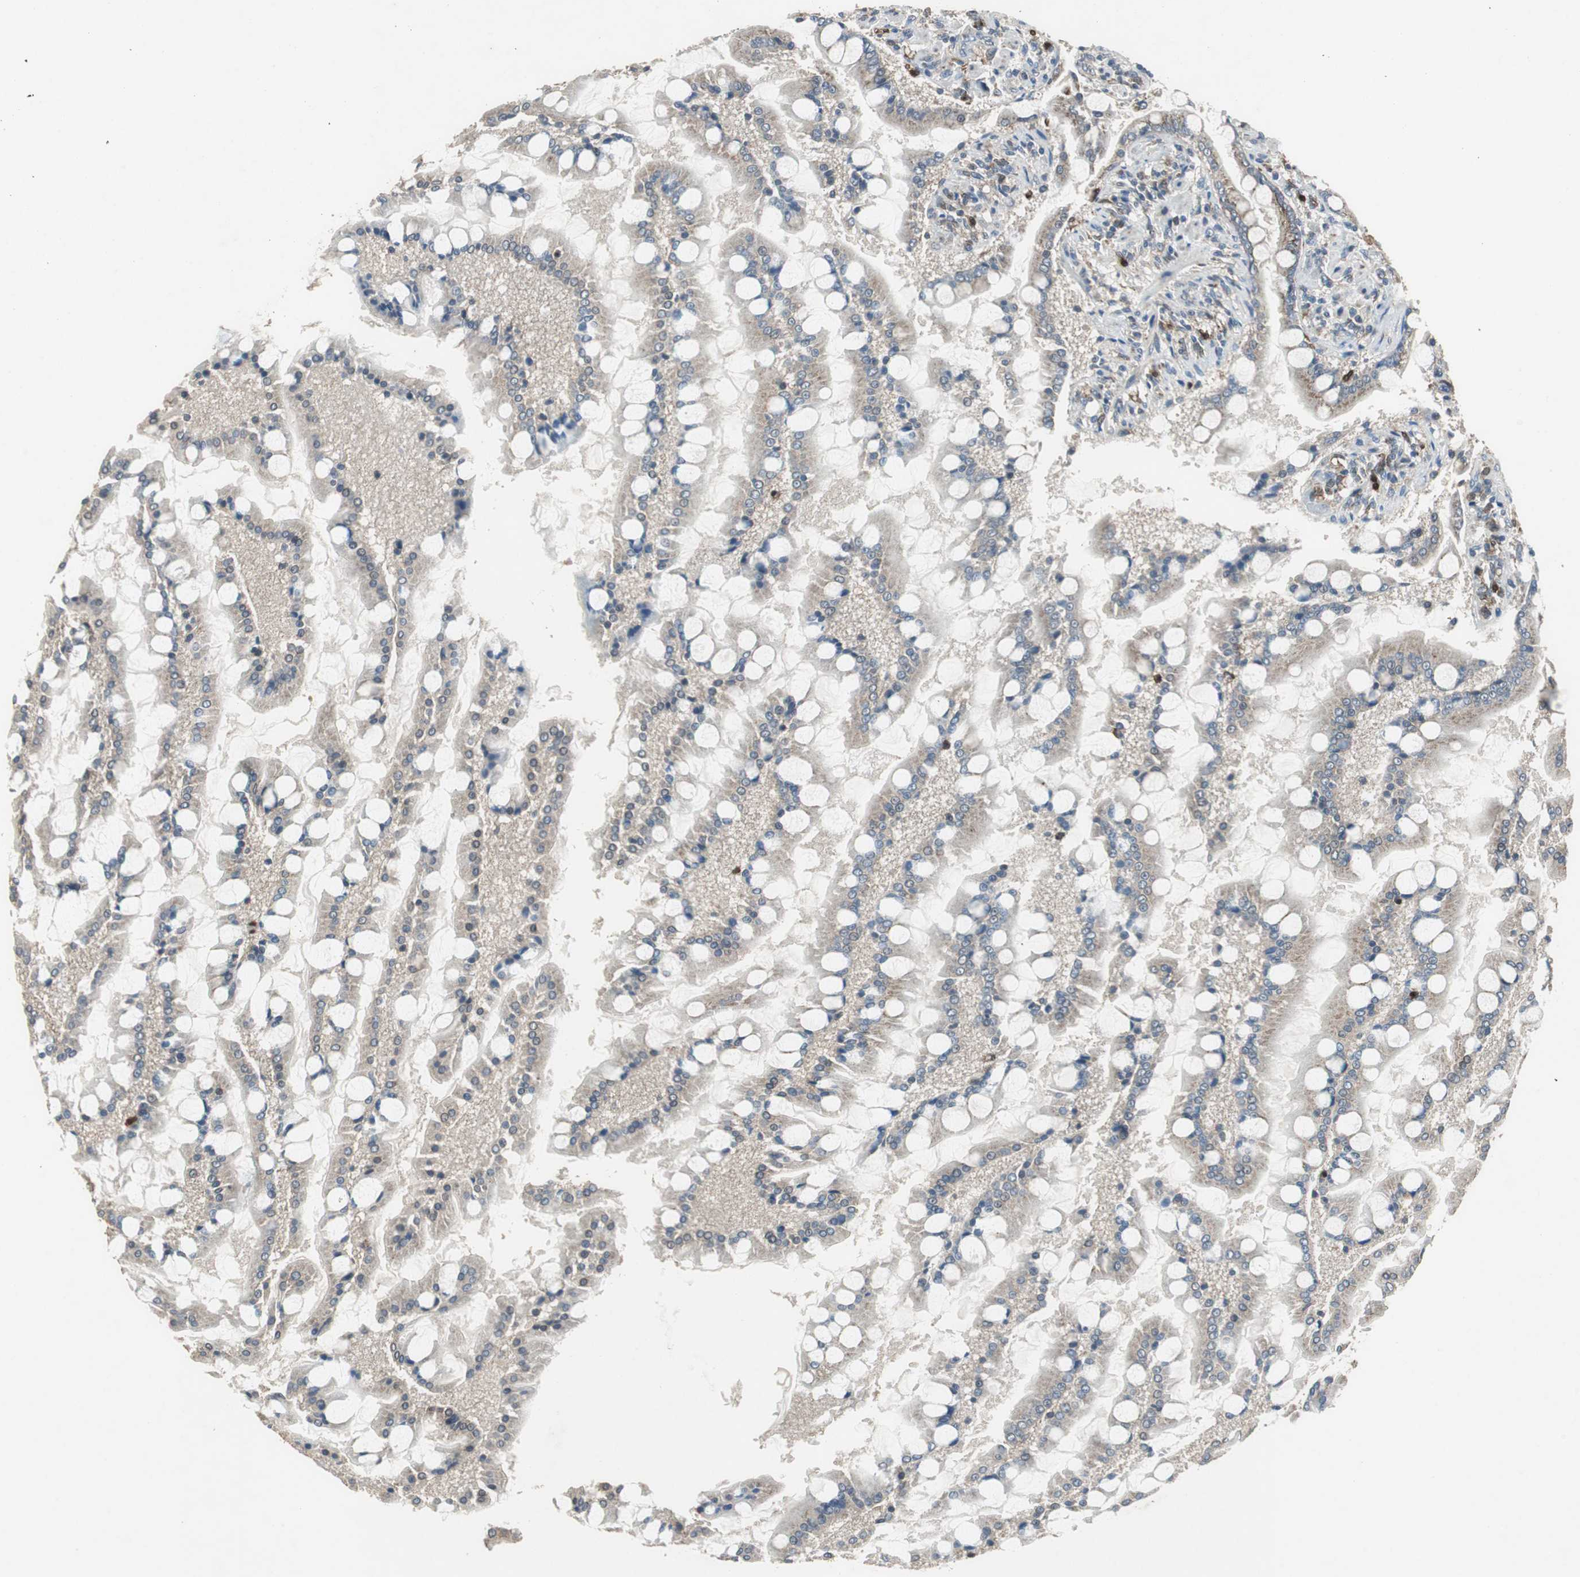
{"staining": {"intensity": "strong", "quantity": ">75%", "location": "cytoplasmic/membranous"}, "tissue": "small intestine", "cell_type": "Glandular cells", "image_type": "normal", "snomed": [{"axis": "morphology", "description": "Normal tissue, NOS"}, {"axis": "topography", "description": "Small intestine"}], "caption": "The micrograph shows immunohistochemical staining of normal small intestine. There is strong cytoplasmic/membranous expression is identified in approximately >75% of glandular cells. (DAB IHC, brown staining for protein, blue staining for nuclei).", "gene": "PI4KB", "patient": {"sex": "male", "age": 41}}